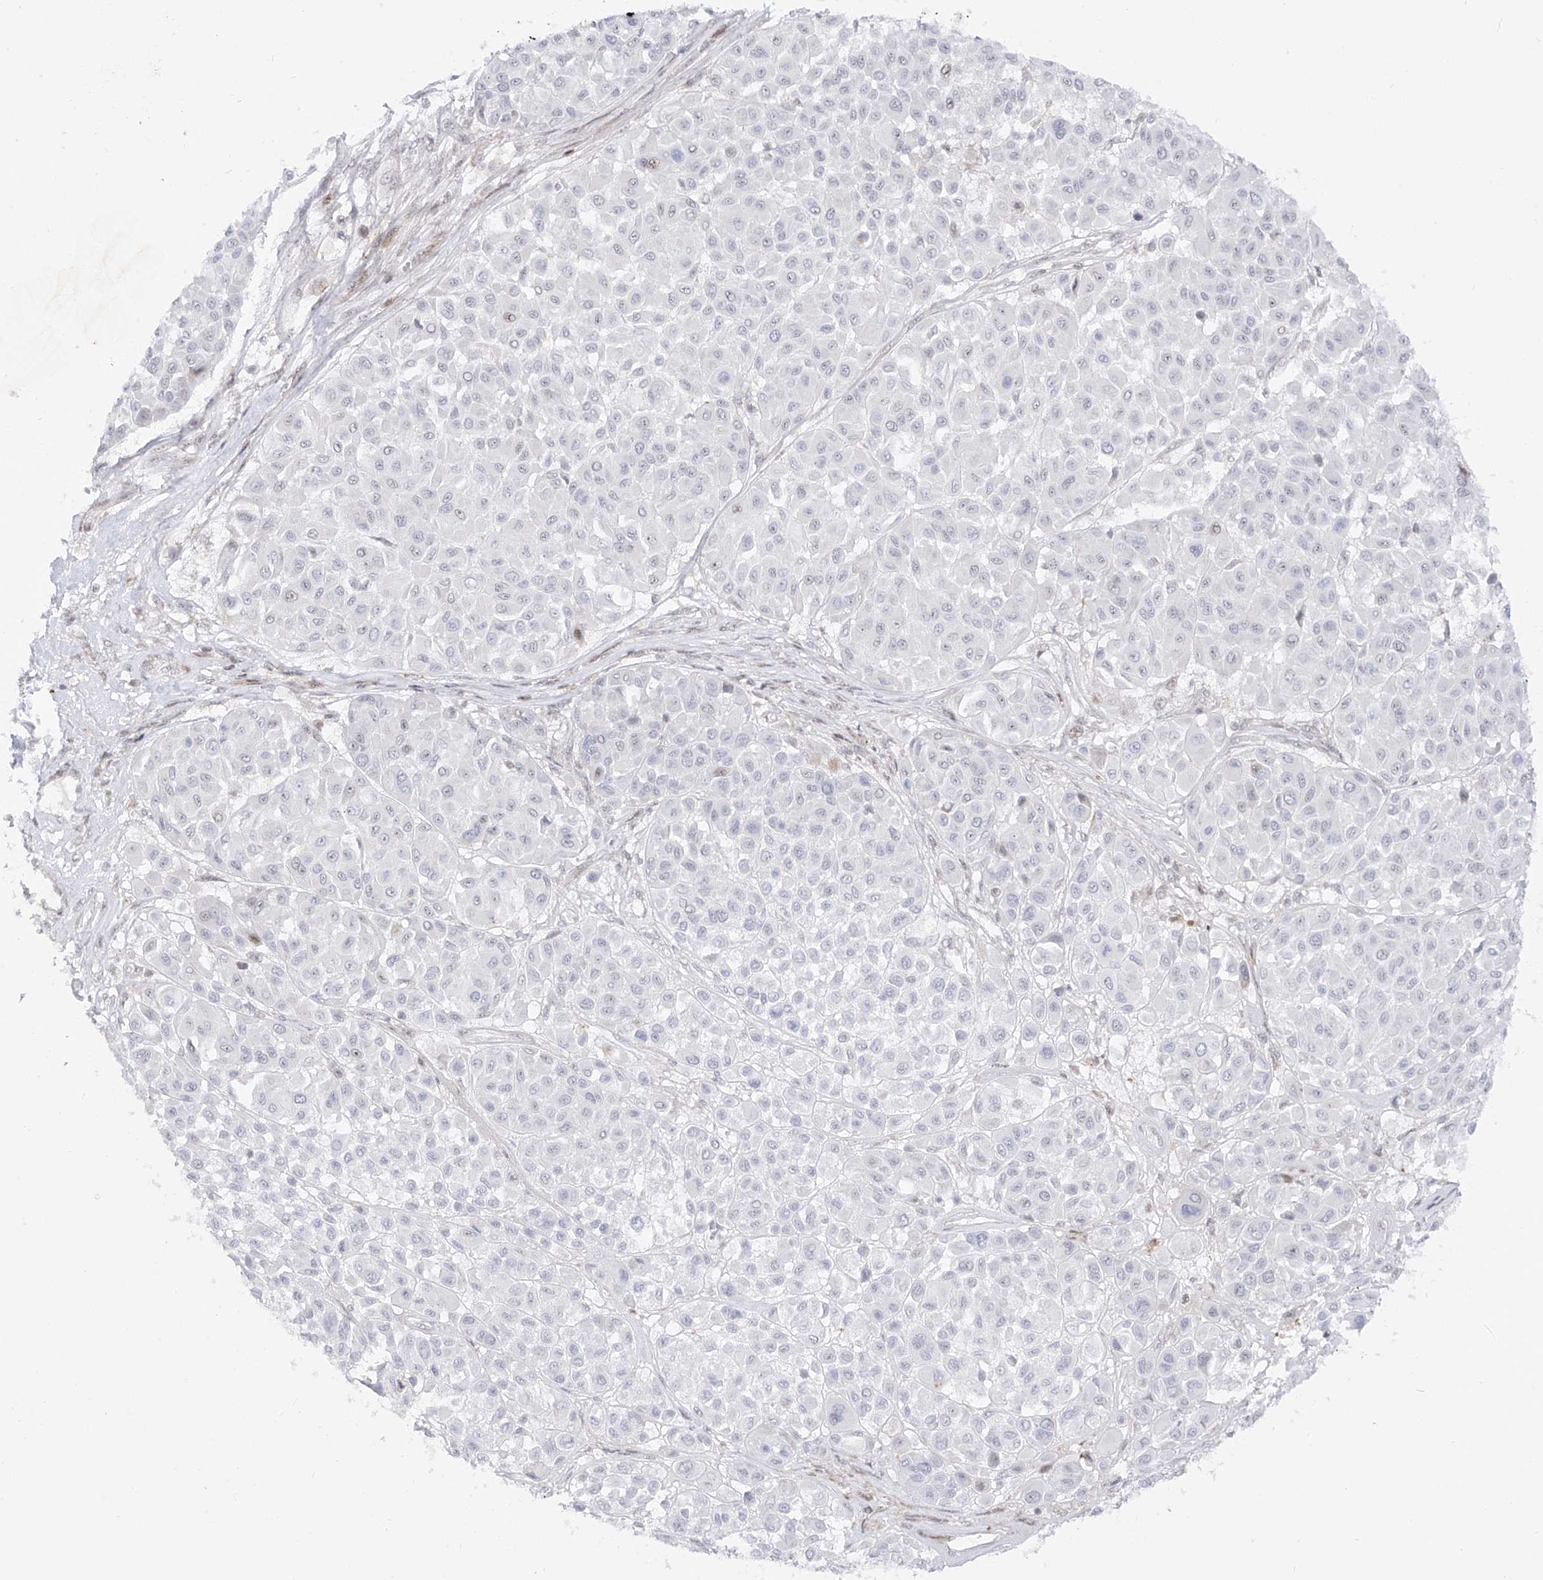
{"staining": {"intensity": "negative", "quantity": "none", "location": "none"}, "tissue": "melanoma", "cell_type": "Tumor cells", "image_type": "cancer", "snomed": [{"axis": "morphology", "description": "Malignant melanoma, Metastatic site"}, {"axis": "topography", "description": "Soft tissue"}], "caption": "Immunohistochemistry of human melanoma exhibits no positivity in tumor cells. Nuclei are stained in blue.", "gene": "ZNF180", "patient": {"sex": "male", "age": 41}}